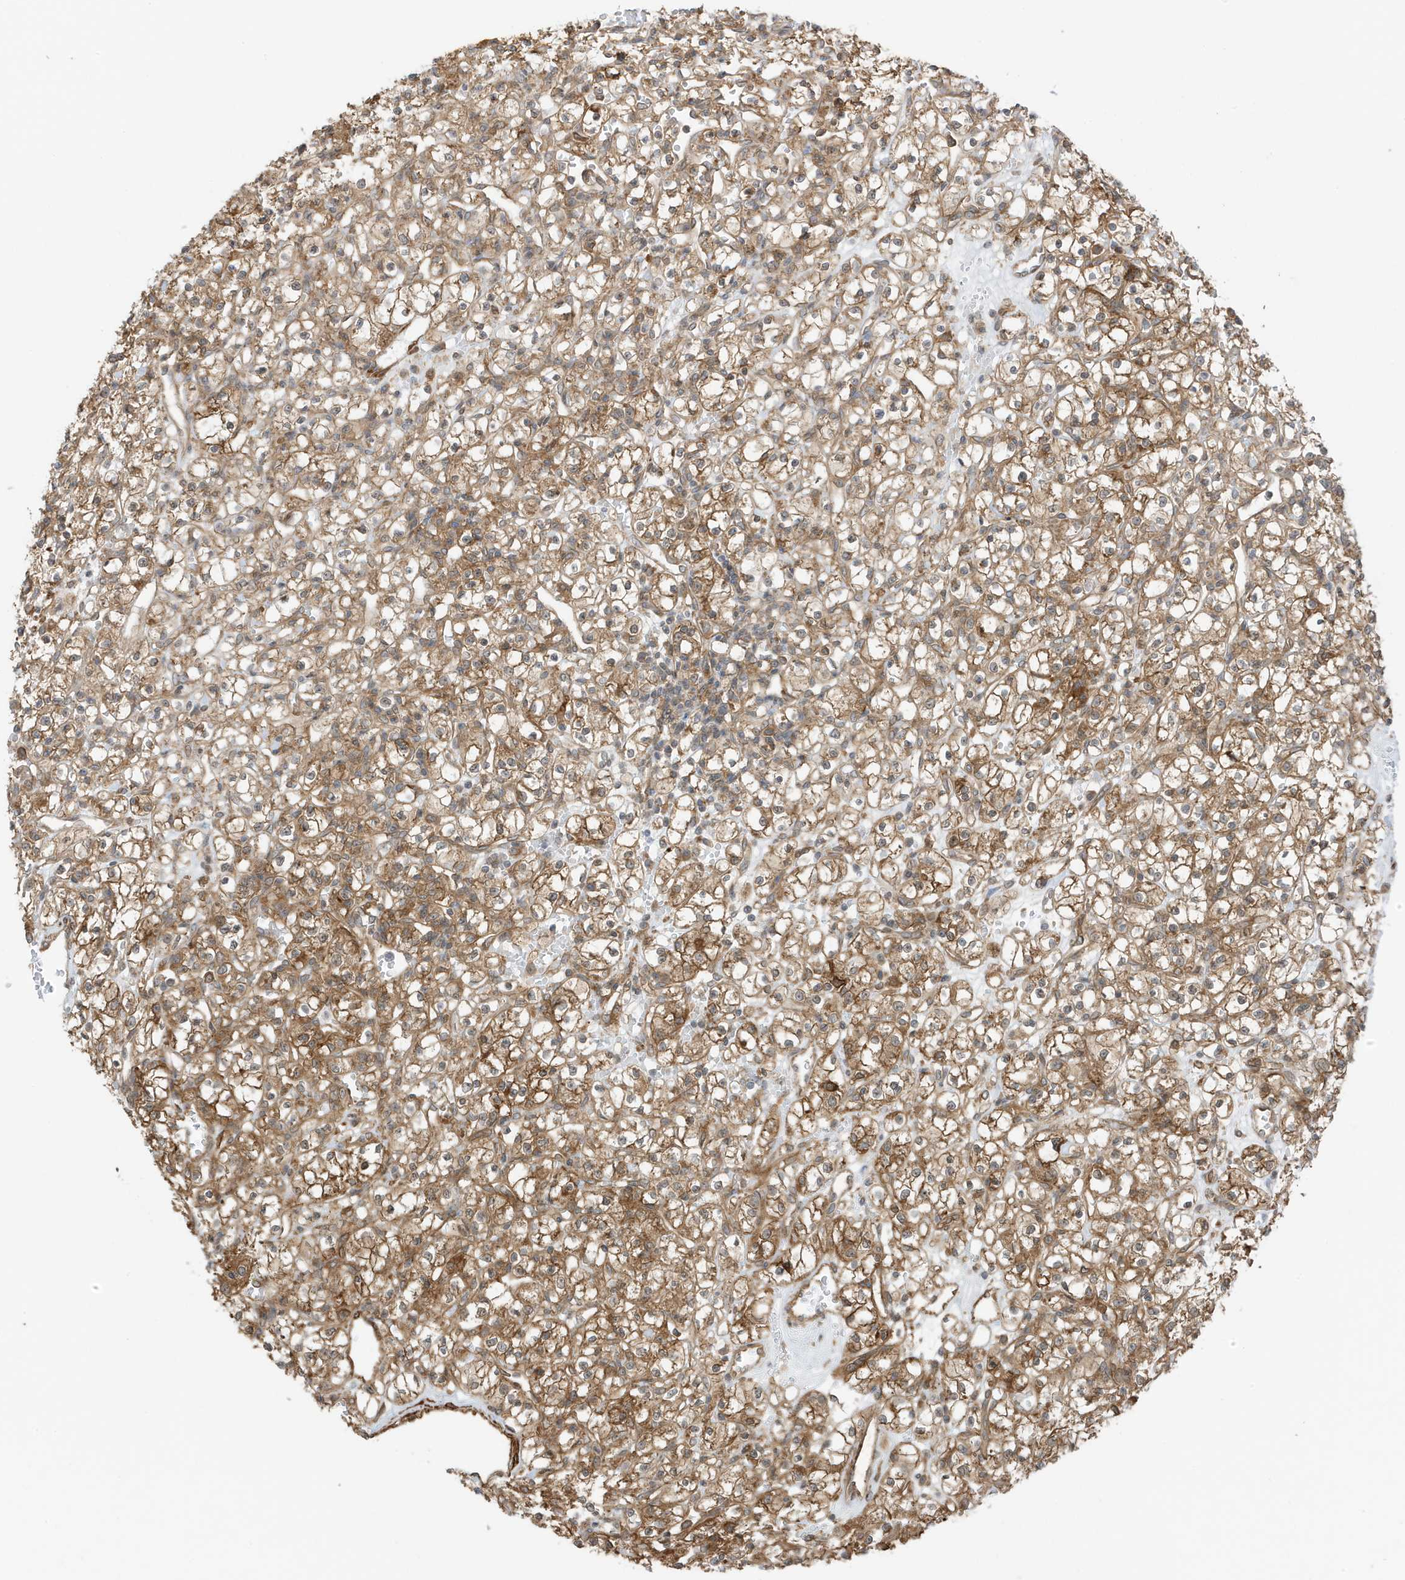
{"staining": {"intensity": "moderate", "quantity": ">75%", "location": "cytoplasmic/membranous"}, "tissue": "renal cancer", "cell_type": "Tumor cells", "image_type": "cancer", "snomed": [{"axis": "morphology", "description": "Adenocarcinoma, NOS"}, {"axis": "topography", "description": "Kidney"}], "caption": "Human adenocarcinoma (renal) stained with a brown dye demonstrates moderate cytoplasmic/membranous positive staining in approximately >75% of tumor cells.", "gene": "CDC42EP3", "patient": {"sex": "female", "age": 59}}